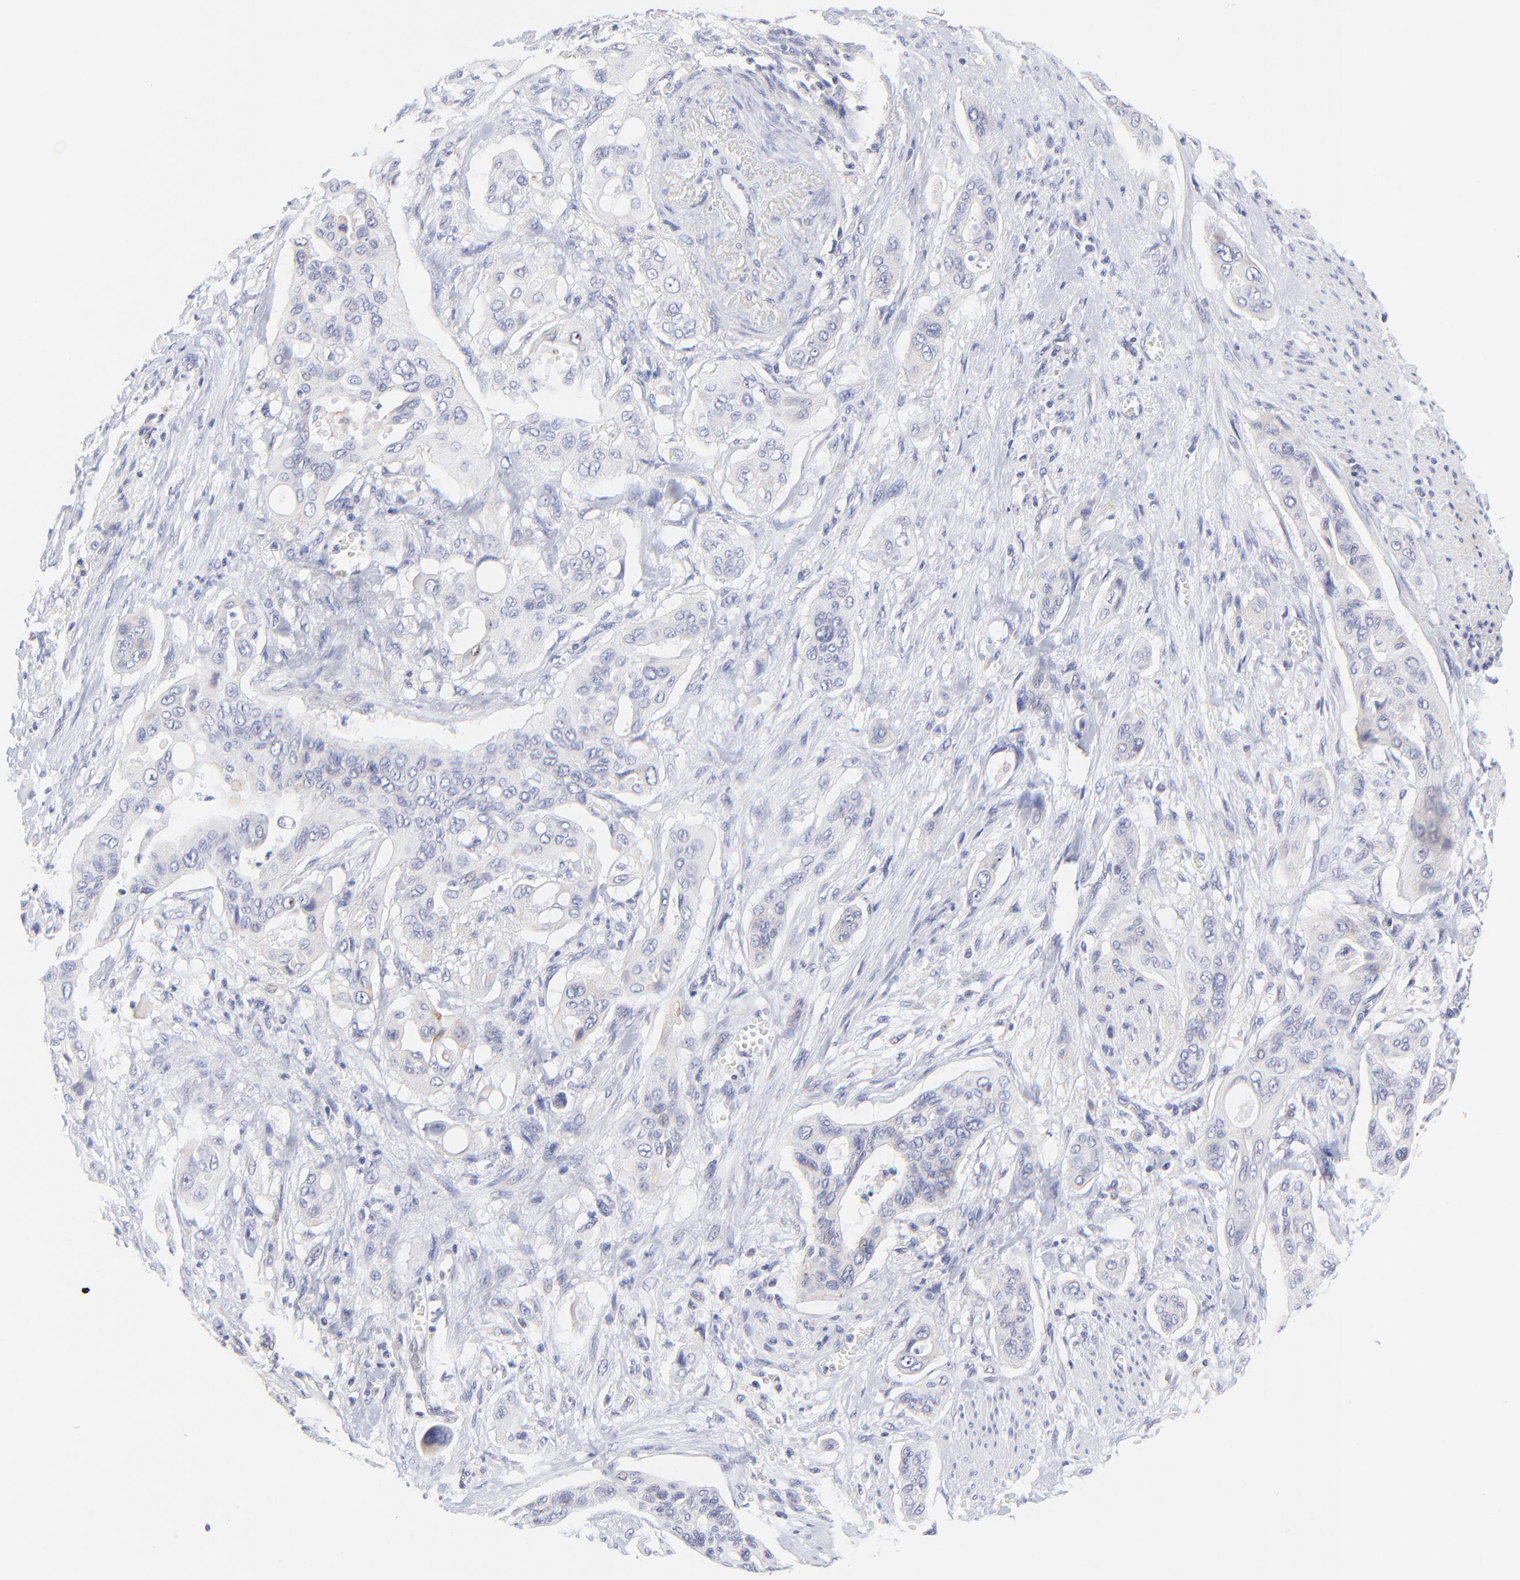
{"staining": {"intensity": "negative", "quantity": "none", "location": "none"}, "tissue": "pancreatic cancer", "cell_type": "Tumor cells", "image_type": "cancer", "snomed": [{"axis": "morphology", "description": "Adenocarcinoma, NOS"}, {"axis": "topography", "description": "Pancreas"}], "caption": "High magnification brightfield microscopy of adenocarcinoma (pancreatic) stained with DAB (3,3'-diaminobenzidine) (brown) and counterstained with hematoxylin (blue): tumor cells show no significant staining.", "gene": "LHFPL1", "patient": {"sex": "male", "age": 77}}